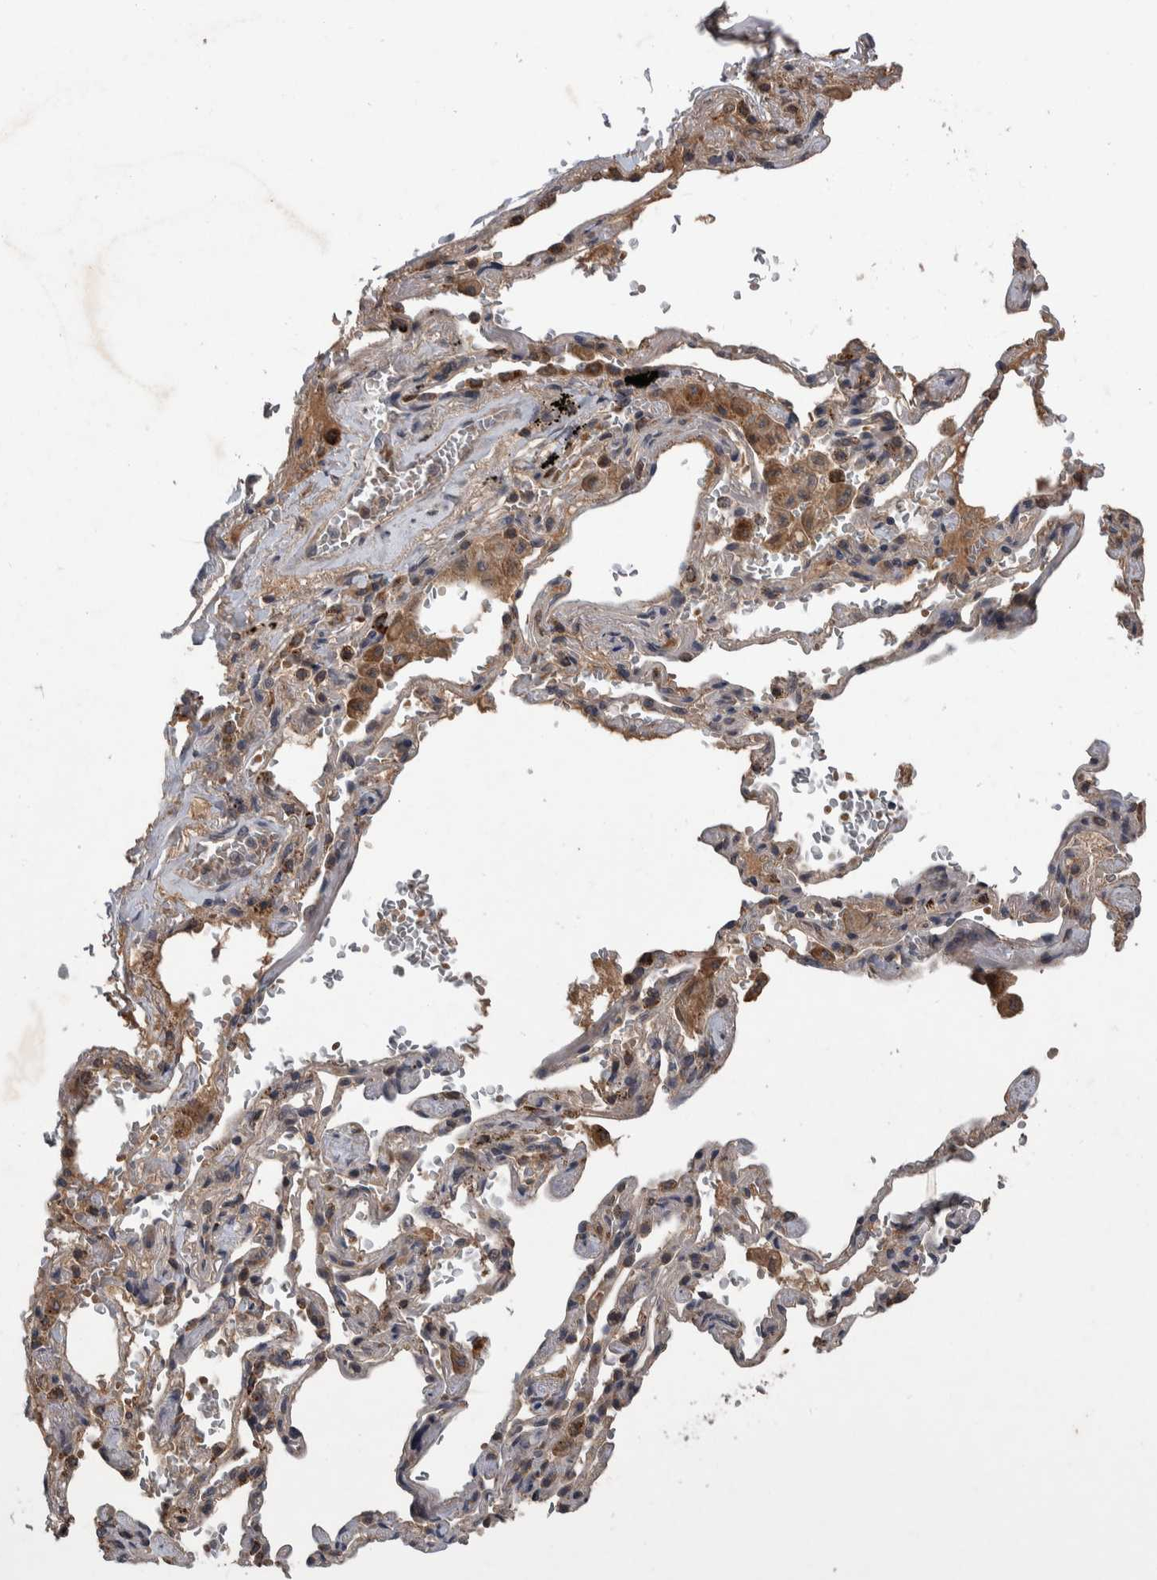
{"staining": {"intensity": "moderate", "quantity": "<25%", "location": "cytoplasmic/membranous"}, "tissue": "adipose tissue", "cell_type": "Adipocytes", "image_type": "normal", "snomed": [{"axis": "morphology", "description": "Normal tissue, NOS"}, {"axis": "topography", "description": "Cartilage tissue"}, {"axis": "topography", "description": "Lung"}], "caption": "Adipose tissue stained for a protein (brown) demonstrates moderate cytoplasmic/membranous positive staining in about <25% of adipocytes.", "gene": "CHRM3", "patient": {"sex": "female", "age": 77}}